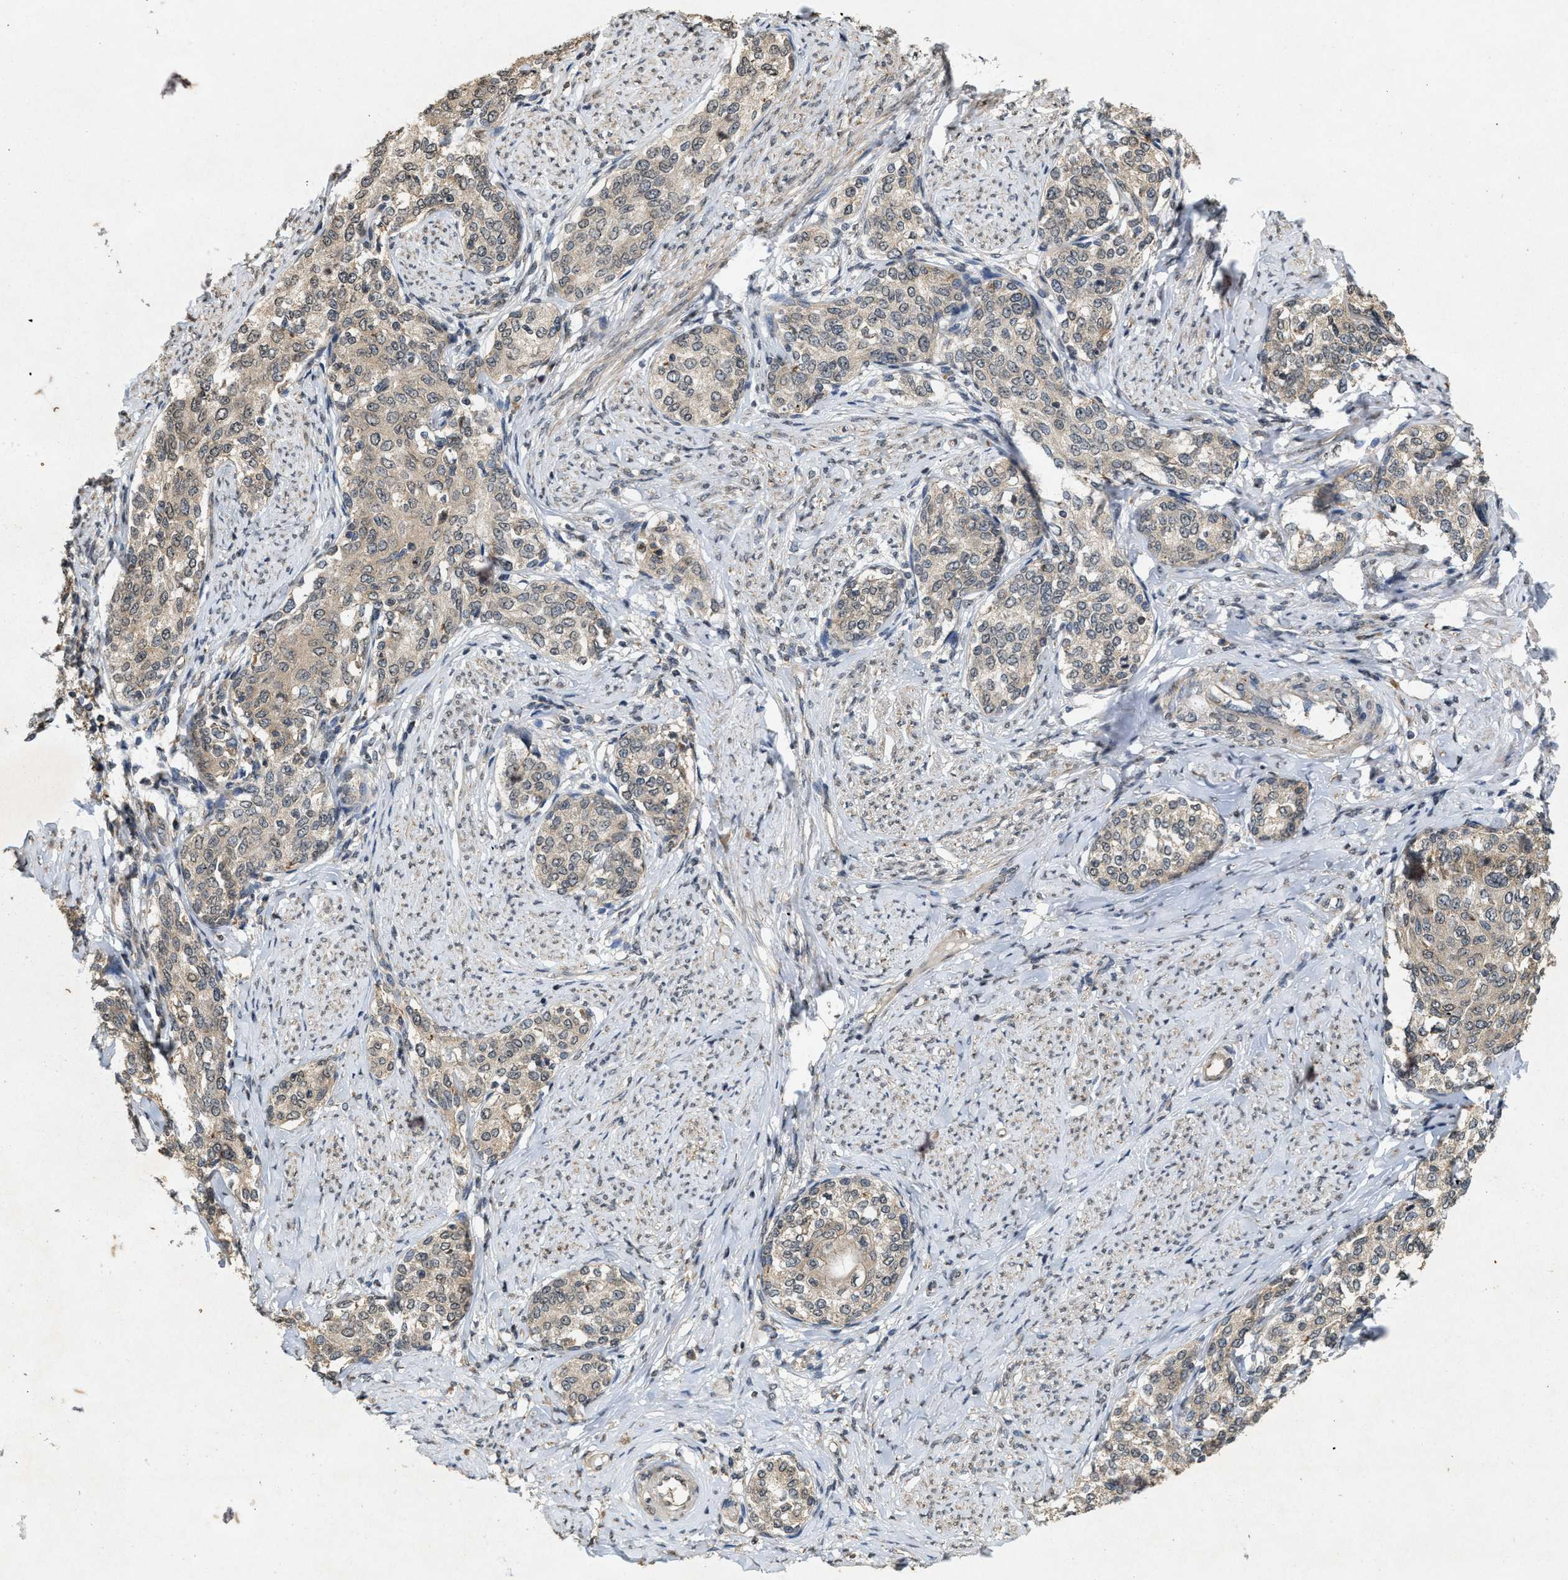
{"staining": {"intensity": "weak", "quantity": ">75%", "location": "cytoplasmic/membranous"}, "tissue": "cervical cancer", "cell_type": "Tumor cells", "image_type": "cancer", "snomed": [{"axis": "morphology", "description": "Squamous cell carcinoma, NOS"}, {"axis": "morphology", "description": "Adenocarcinoma, NOS"}, {"axis": "topography", "description": "Cervix"}], "caption": "This histopathology image exhibits cervical squamous cell carcinoma stained with immunohistochemistry to label a protein in brown. The cytoplasmic/membranous of tumor cells show weak positivity for the protein. Nuclei are counter-stained blue.", "gene": "KIF21A", "patient": {"sex": "female", "age": 52}}